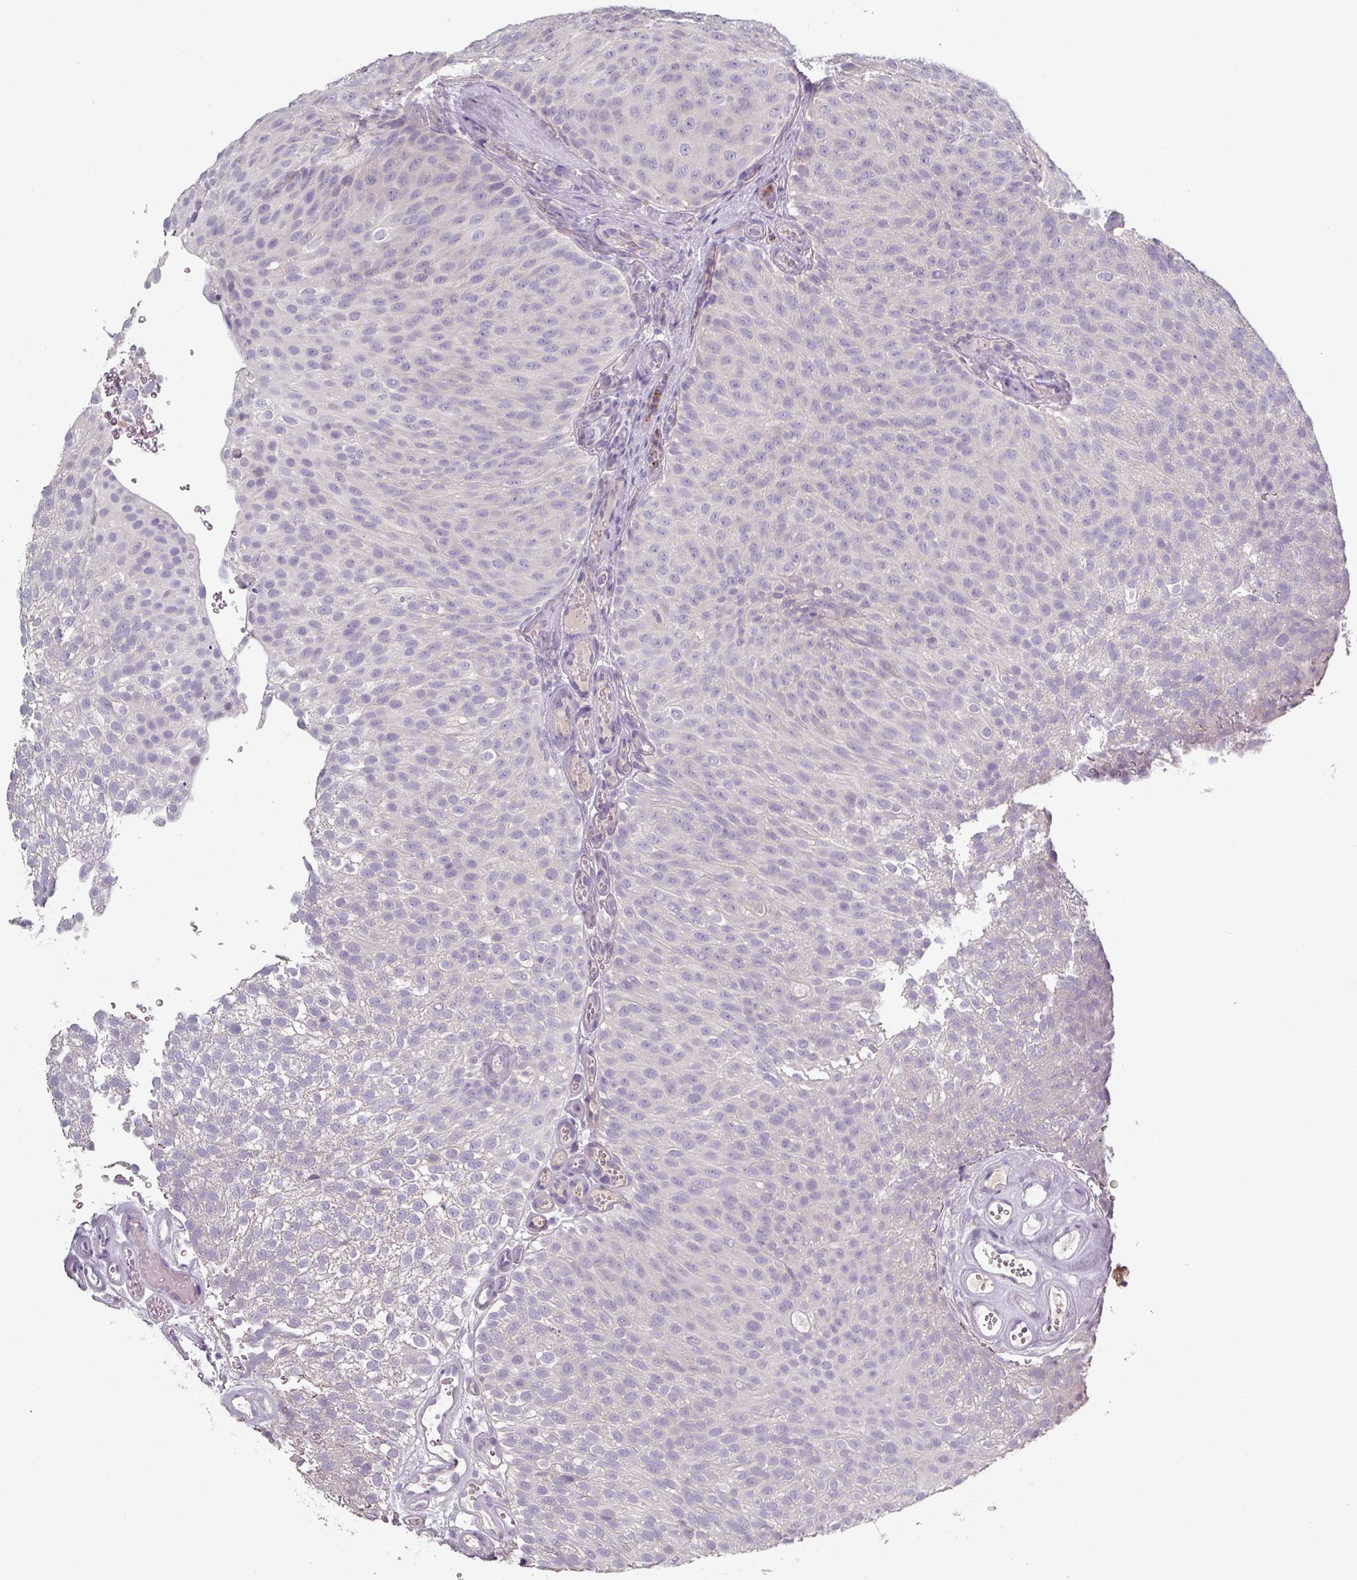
{"staining": {"intensity": "negative", "quantity": "none", "location": "none"}, "tissue": "urothelial cancer", "cell_type": "Tumor cells", "image_type": "cancer", "snomed": [{"axis": "morphology", "description": "Urothelial carcinoma, Low grade"}, {"axis": "topography", "description": "Urinary bladder"}], "caption": "High power microscopy histopathology image of an immunohistochemistry image of urothelial carcinoma (low-grade), revealing no significant positivity in tumor cells.", "gene": "PRAMEF8", "patient": {"sex": "male", "age": 78}}